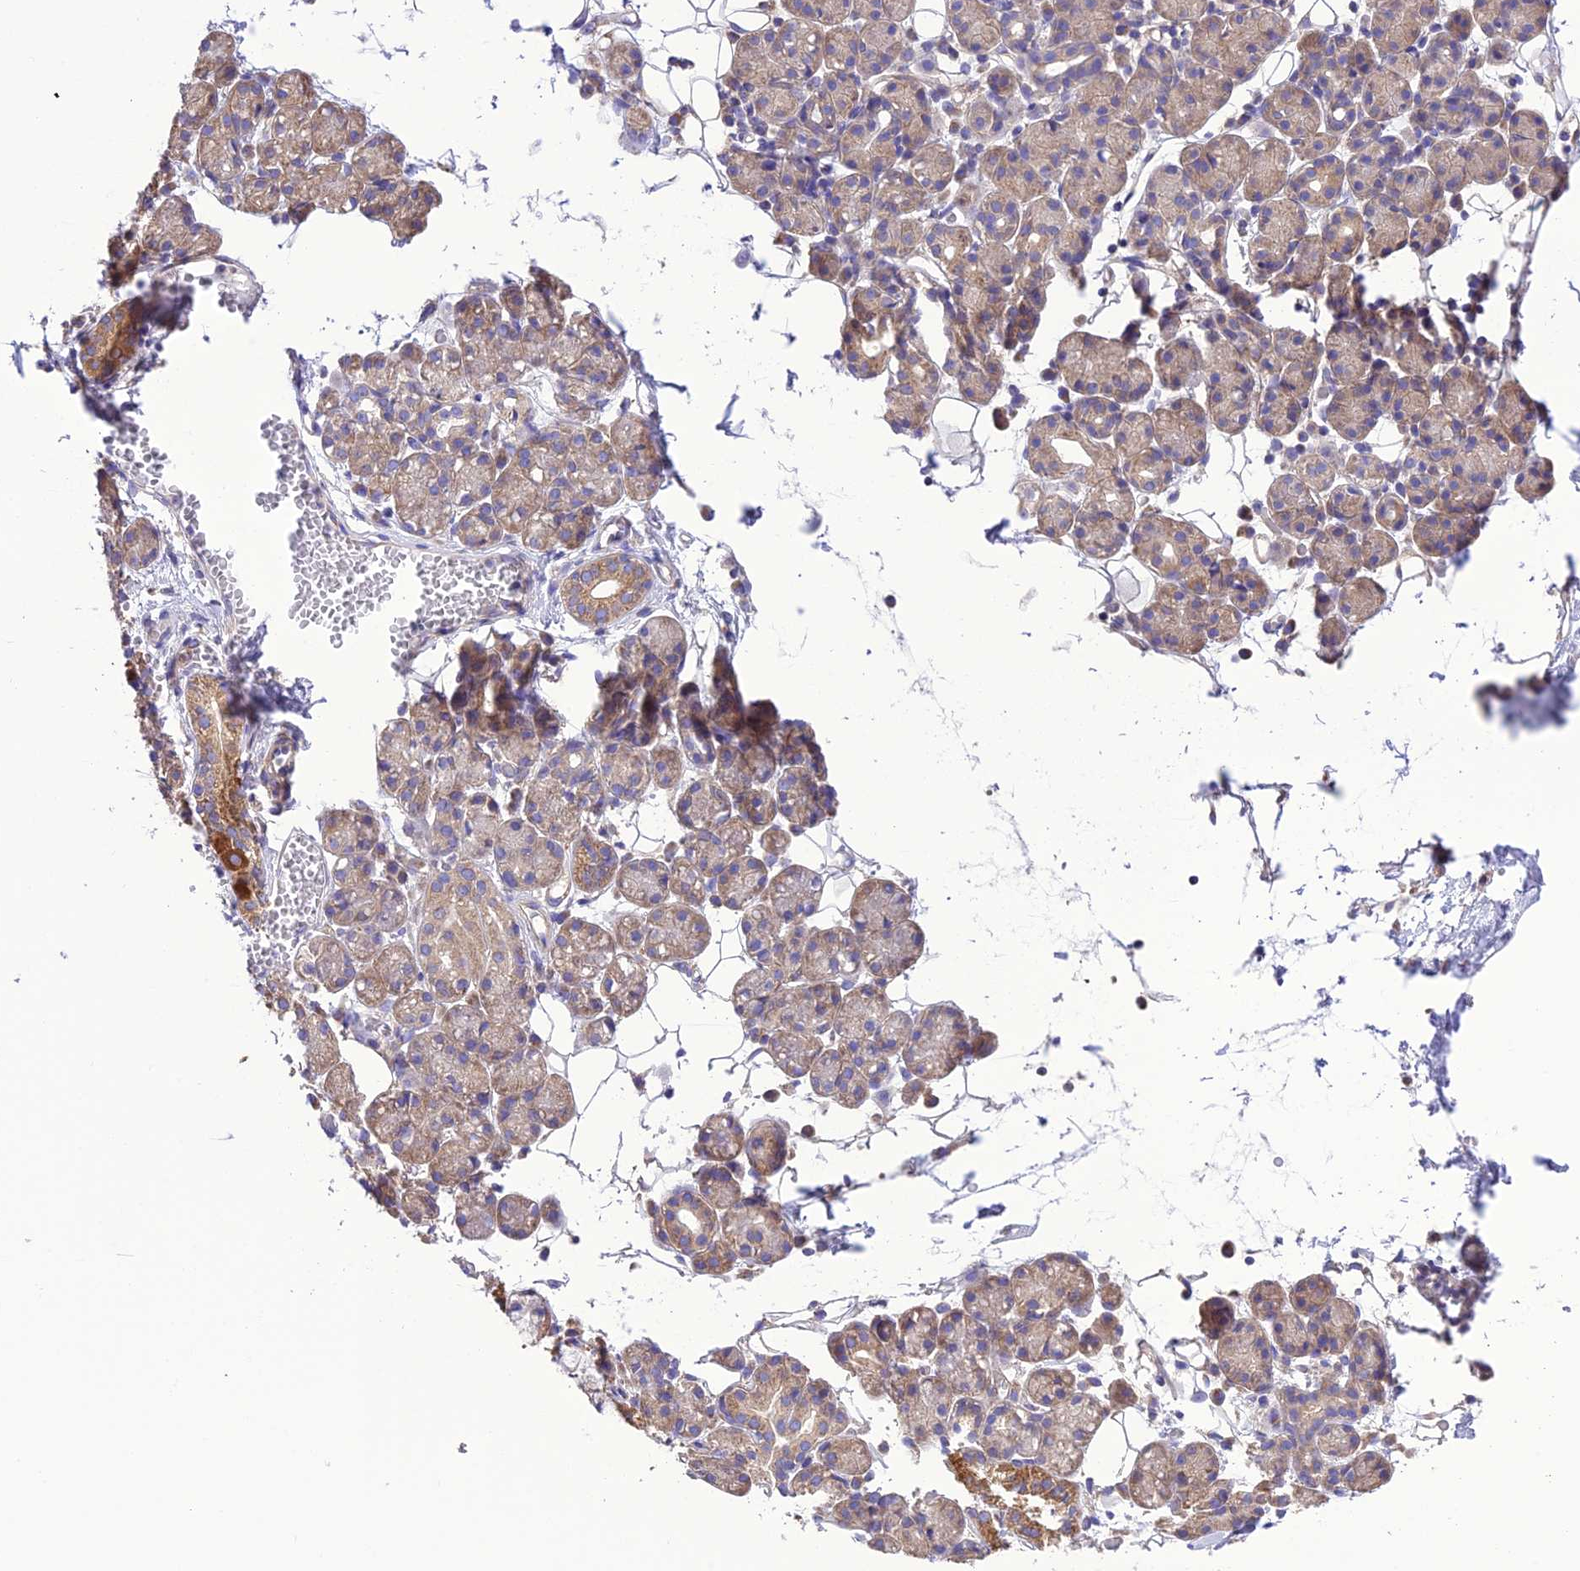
{"staining": {"intensity": "moderate", "quantity": "25%-75%", "location": "cytoplasmic/membranous"}, "tissue": "salivary gland", "cell_type": "Glandular cells", "image_type": "normal", "snomed": [{"axis": "morphology", "description": "Normal tissue, NOS"}, {"axis": "topography", "description": "Salivary gland"}], "caption": "A brown stain labels moderate cytoplasmic/membranous staining of a protein in glandular cells of unremarkable salivary gland.", "gene": "MAP3K12", "patient": {"sex": "male", "age": 63}}